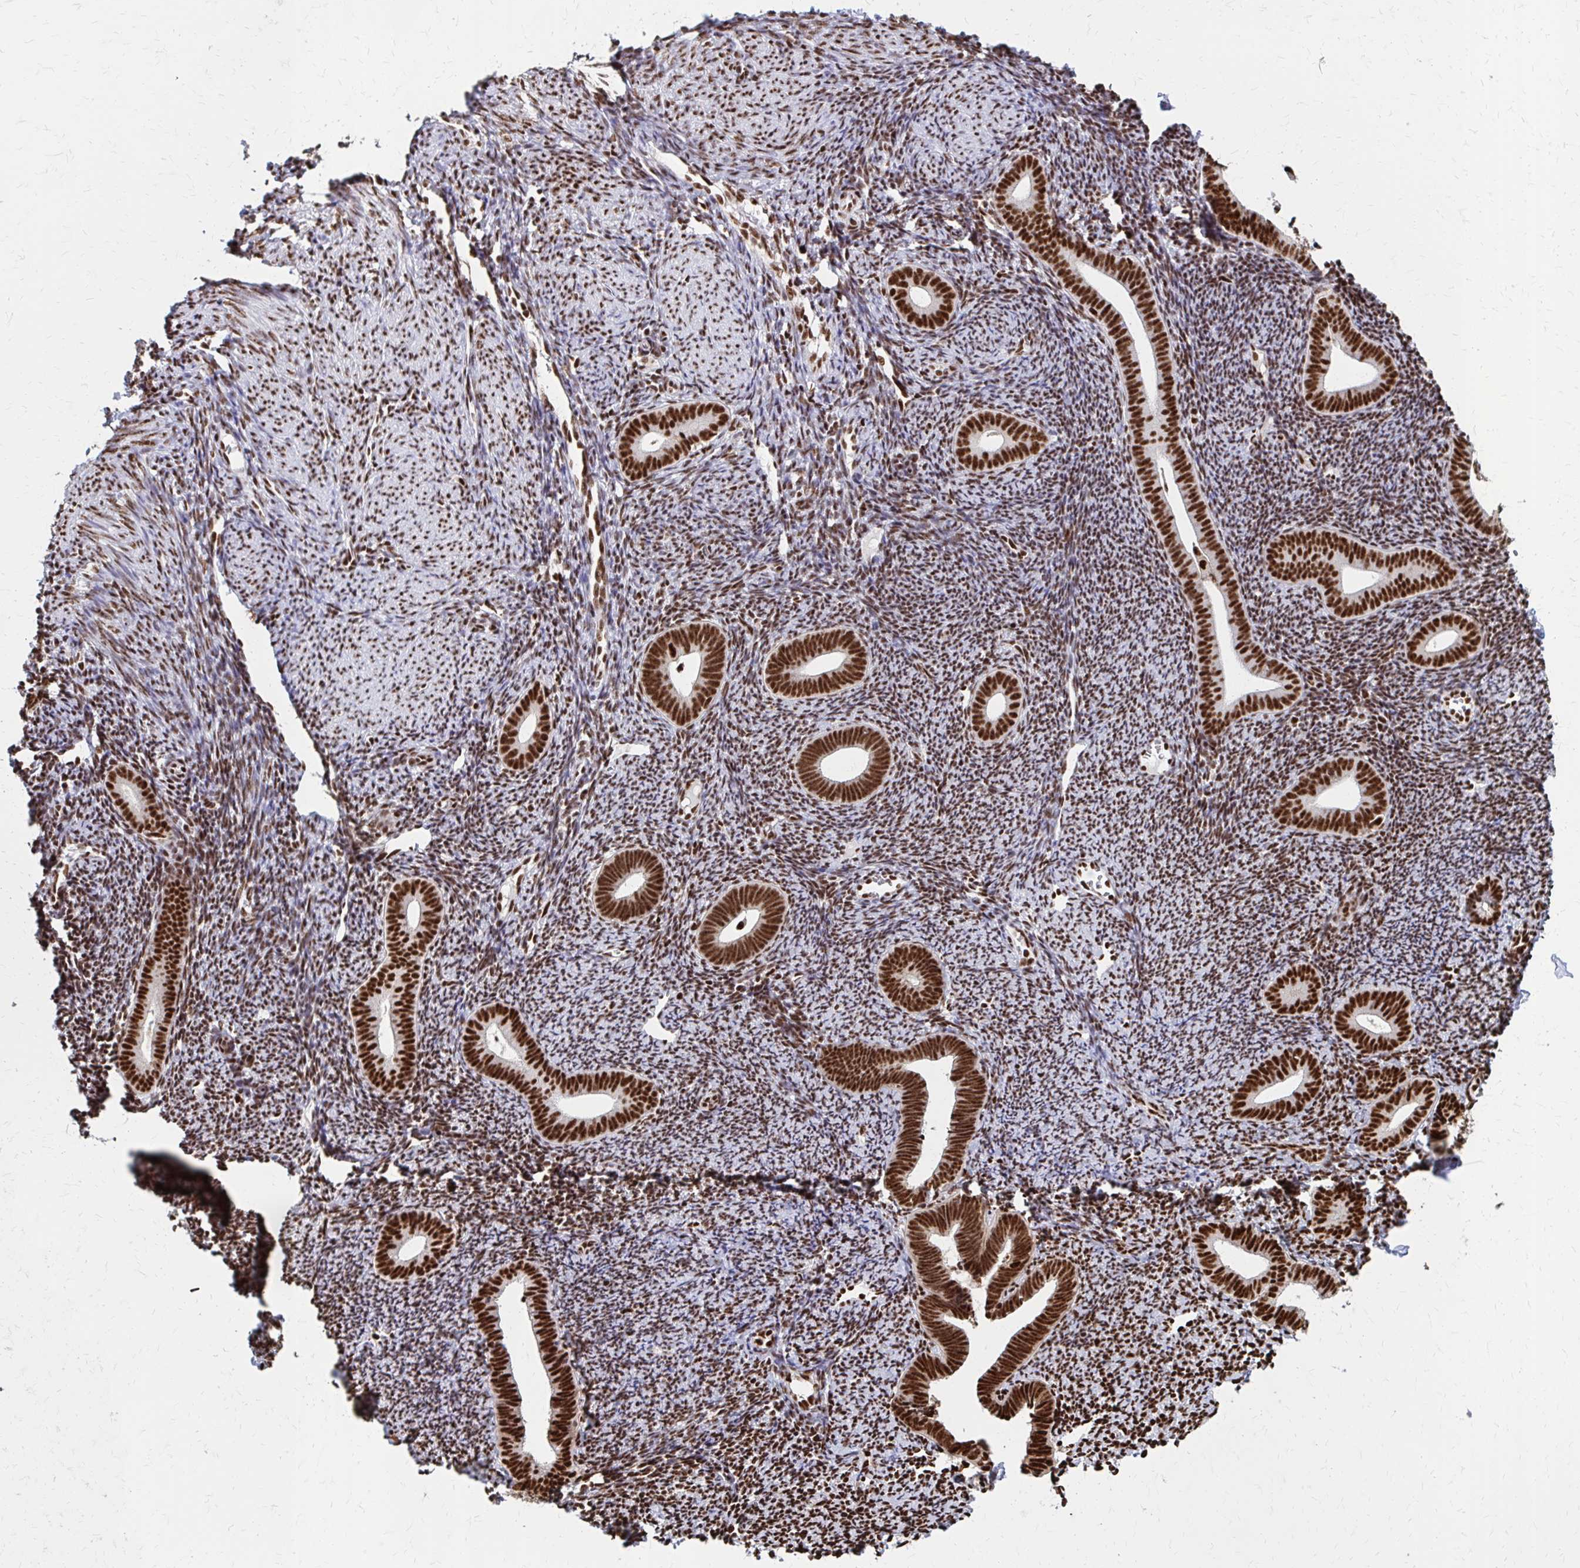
{"staining": {"intensity": "strong", "quantity": ">75%", "location": "nuclear"}, "tissue": "endometrium", "cell_type": "Cells in endometrial stroma", "image_type": "normal", "snomed": [{"axis": "morphology", "description": "Normal tissue, NOS"}, {"axis": "topography", "description": "Endometrium"}], "caption": "Immunohistochemical staining of unremarkable endometrium reveals high levels of strong nuclear expression in about >75% of cells in endometrial stroma.", "gene": "CNKSR3", "patient": {"sex": "female", "age": 39}}